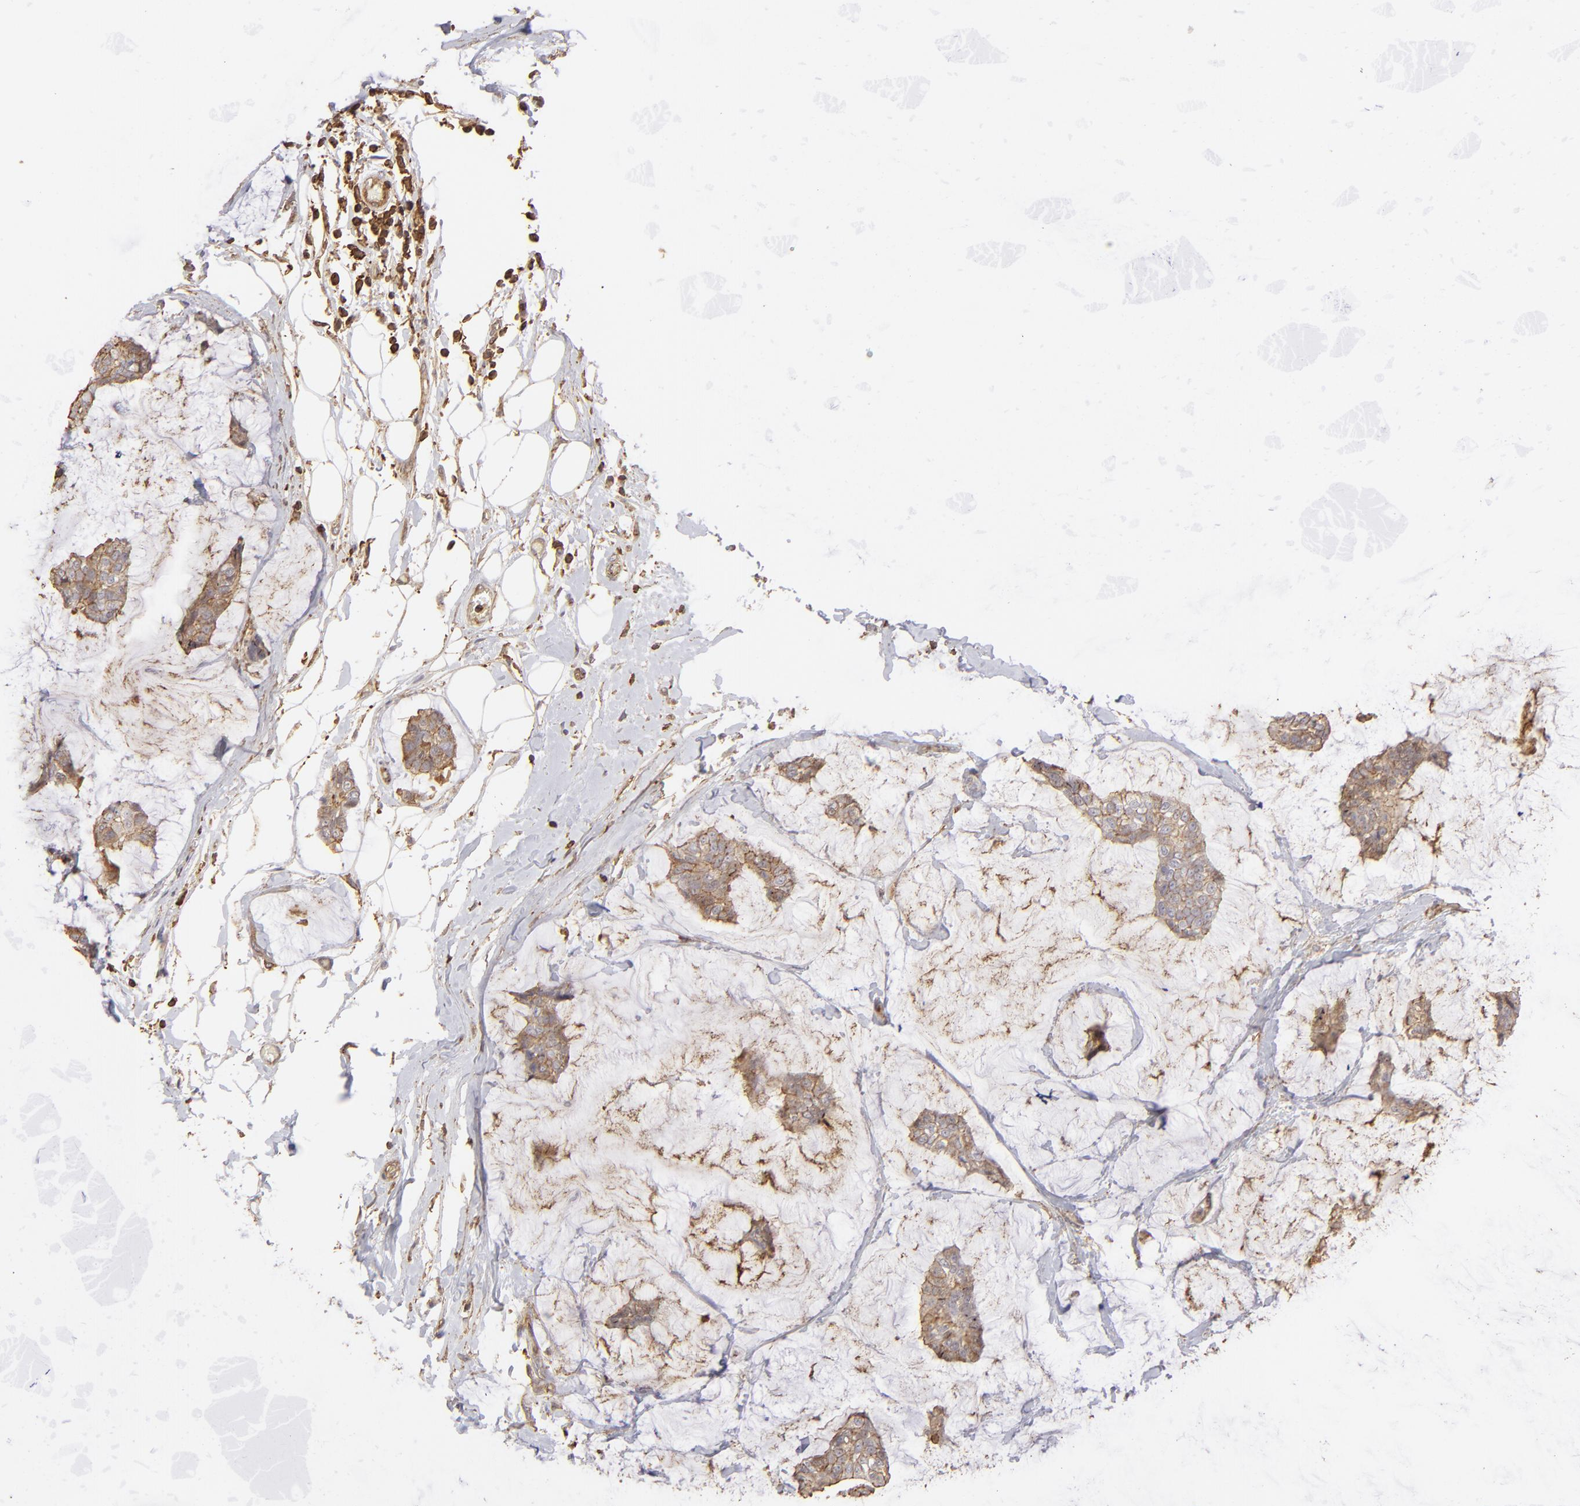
{"staining": {"intensity": "moderate", "quantity": ">75%", "location": "cytoplasmic/membranous"}, "tissue": "breast cancer", "cell_type": "Tumor cells", "image_type": "cancer", "snomed": [{"axis": "morphology", "description": "Duct carcinoma"}, {"axis": "topography", "description": "Breast"}], "caption": "Immunohistochemical staining of human breast cancer (intraductal carcinoma) displays moderate cytoplasmic/membranous protein positivity in approximately >75% of tumor cells.", "gene": "ACTB", "patient": {"sex": "female", "age": 93}}